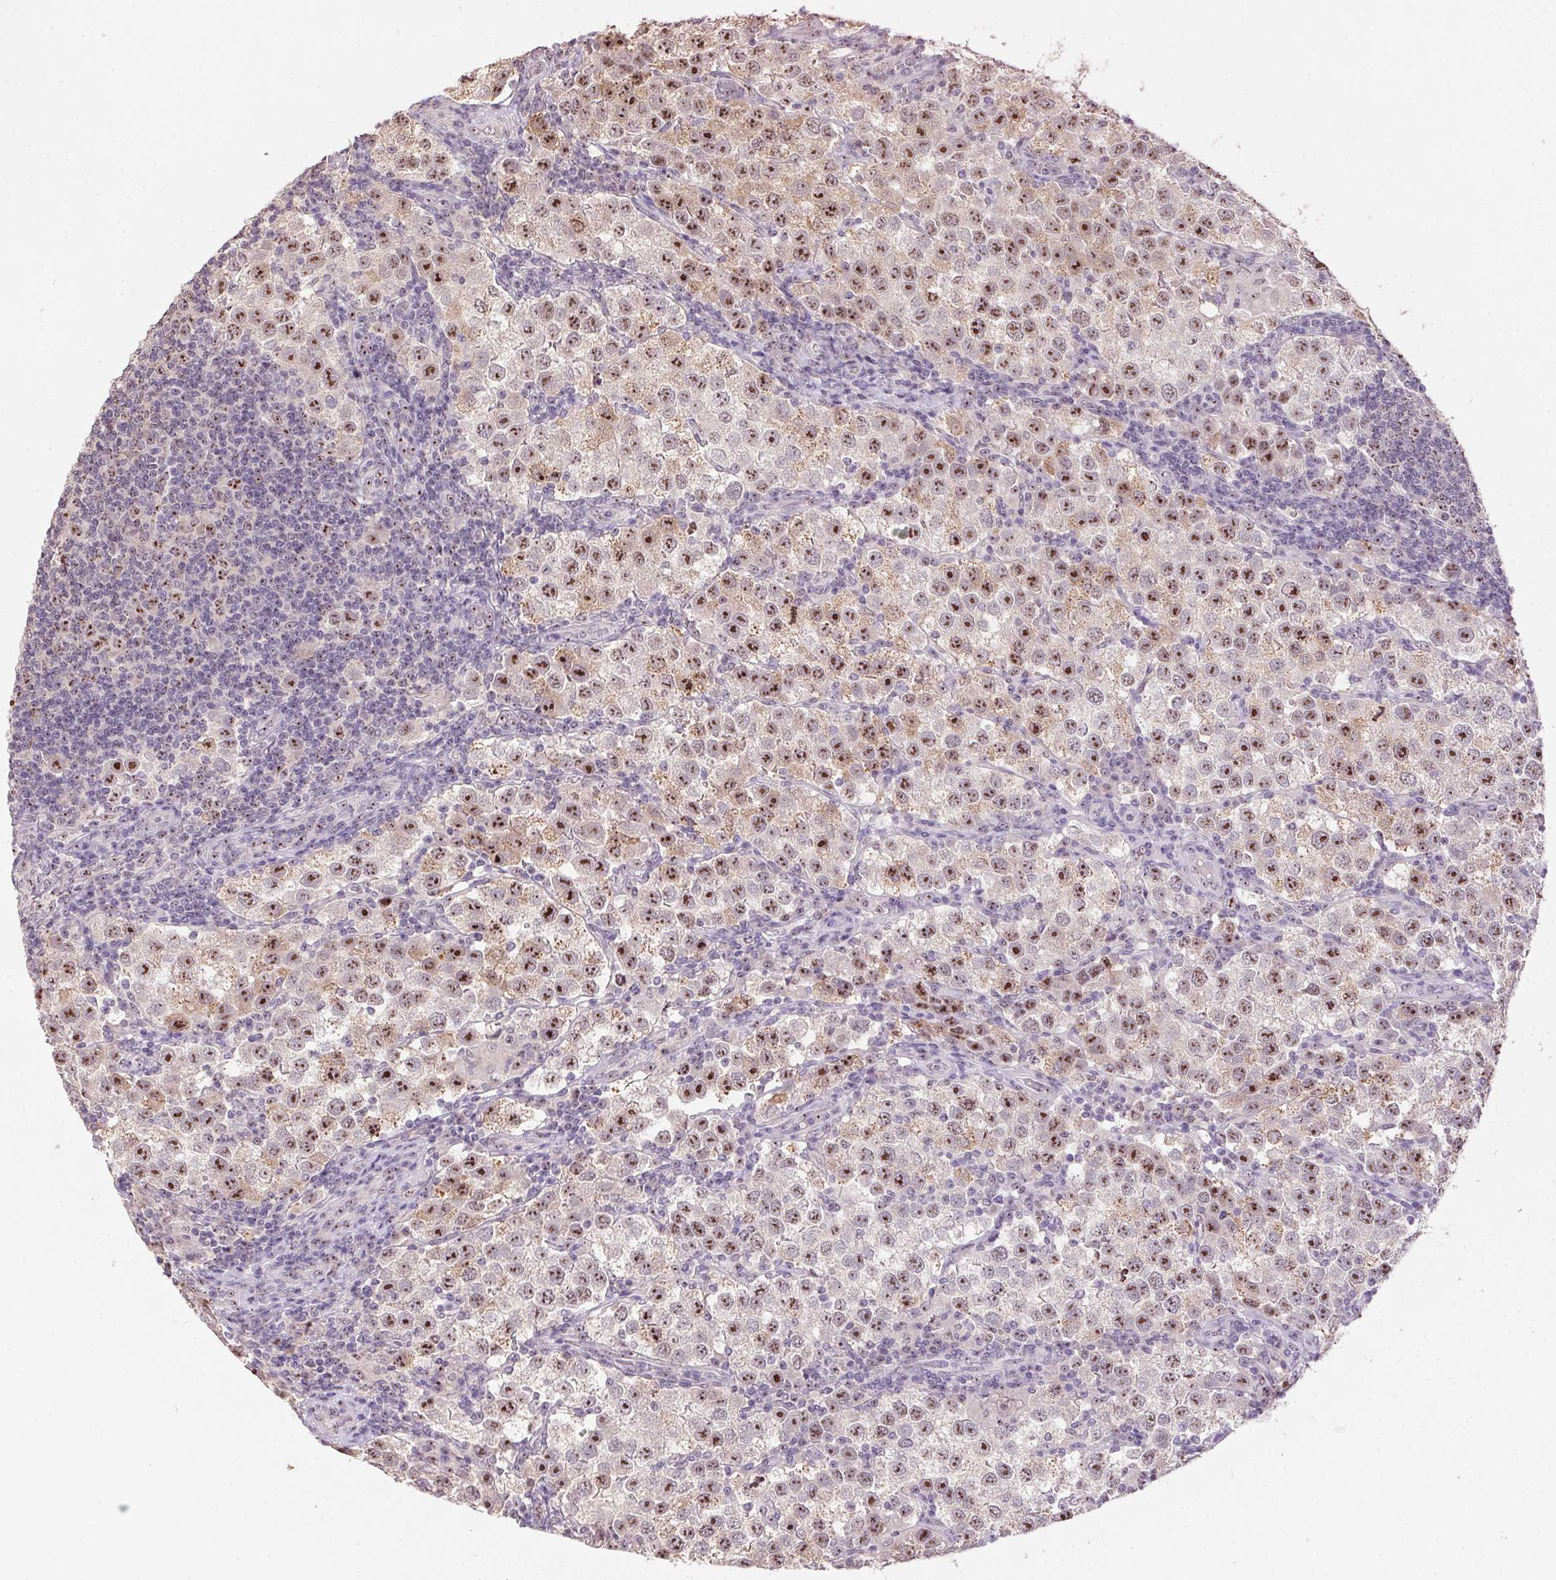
{"staining": {"intensity": "strong", "quantity": ">75%", "location": "nuclear"}, "tissue": "testis cancer", "cell_type": "Tumor cells", "image_type": "cancer", "snomed": [{"axis": "morphology", "description": "Seminoma, NOS"}, {"axis": "topography", "description": "Testis"}], "caption": "Seminoma (testis) tissue demonstrates strong nuclear expression in about >75% of tumor cells", "gene": "BATF2", "patient": {"sex": "male", "age": 37}}